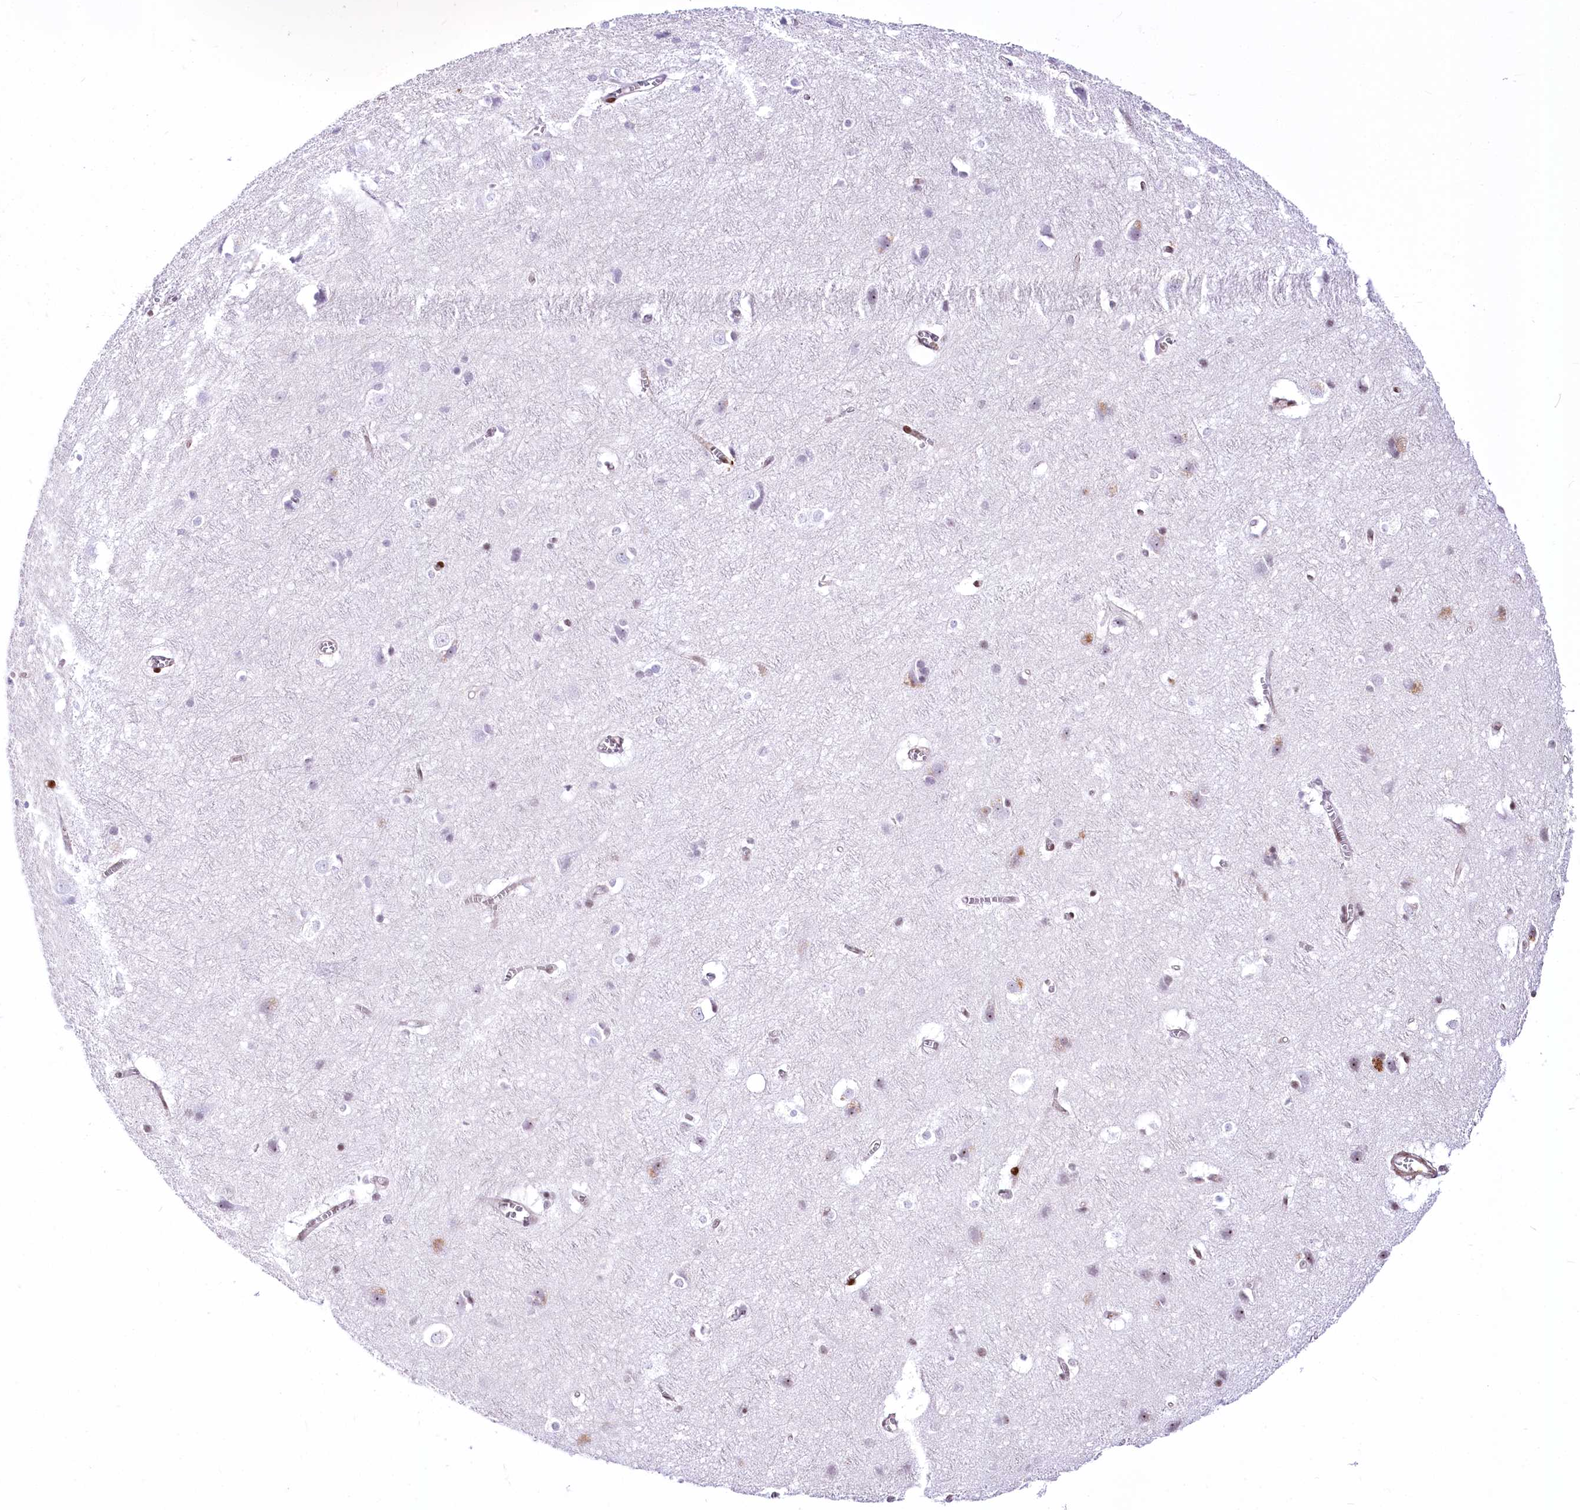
{"staining": {"intensity": "moderate", "quantity": "25%-75%", "location": "nuclear"}, "tissue": "cerebral cortex", "cell_type": "Endothelial cells", "image_type": "normal", "snomed": [{"axis": "morphology", "description": "Normal tissue, NOS"}, {"axis": "topography", "description": "Cerebral cortex"}], "caption": "A brown stain shows moderate nuclear expression of a protein in endothelial cells of unremarkable cerebral cortex.", "gene": "PTMS", "patient": {"sex": "male", "age": 54}}